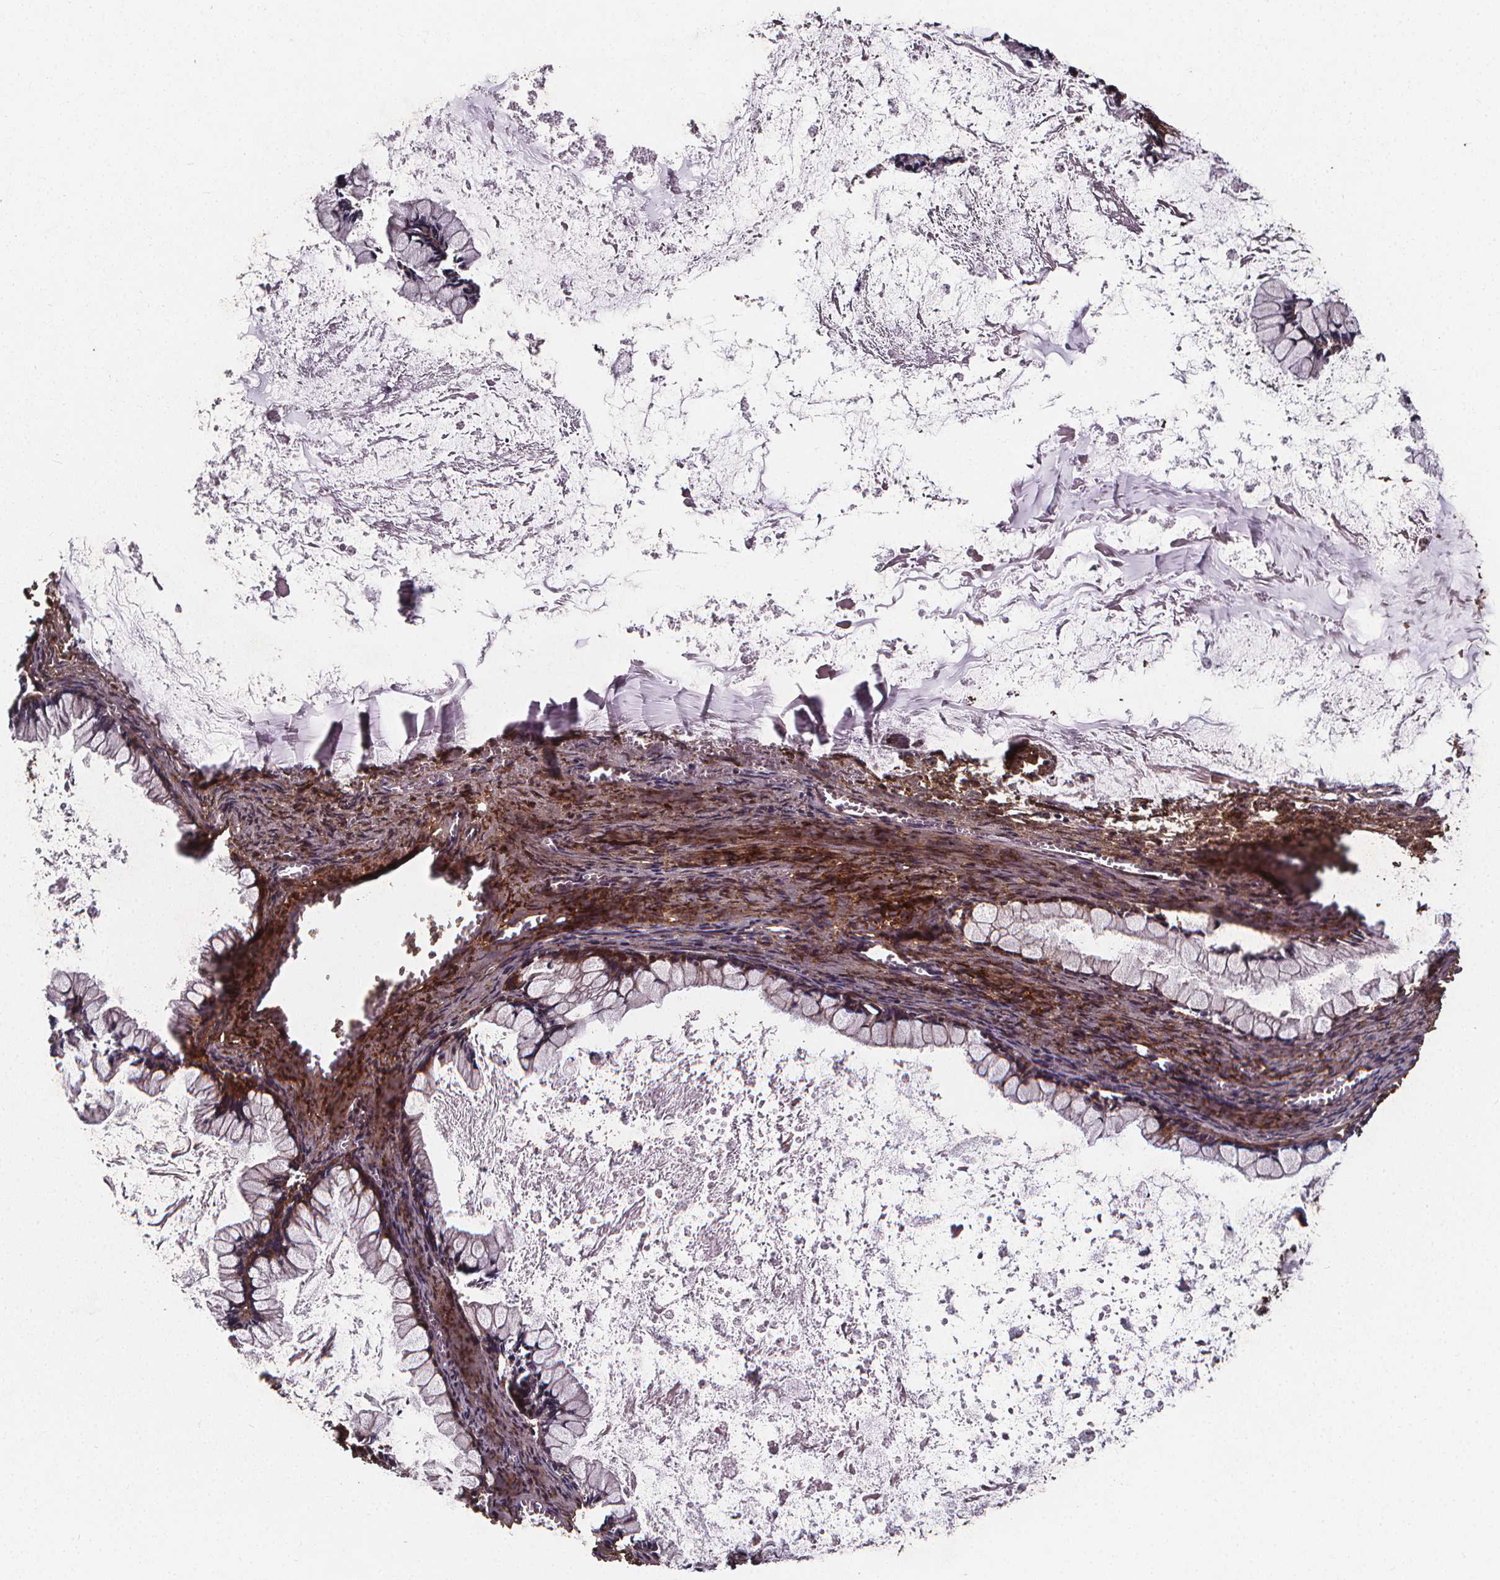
{"staining": {"intensity": "negative", "quantity": "none", "location": "none"}, "tissue": "ovarian cancer", "cell_type": "Tumor cells", "image_type": "cancer", "snomed": [{"axis": "morphology", "description": "Cystadenocarcinoma, mucinous, NOS"}, {"axis": "topography", "description": "Ovary"}], "caption": "IHC micrograph of neoplastic tissue: mucinous cystadenocarcinoma (ovarian) stained with DAB (3,3'-diaminobenzidine) exhibits no significant protein staining in tumor cells.", "gene": "AEBP1", "patient": {"sex": "female", "age": 67}}